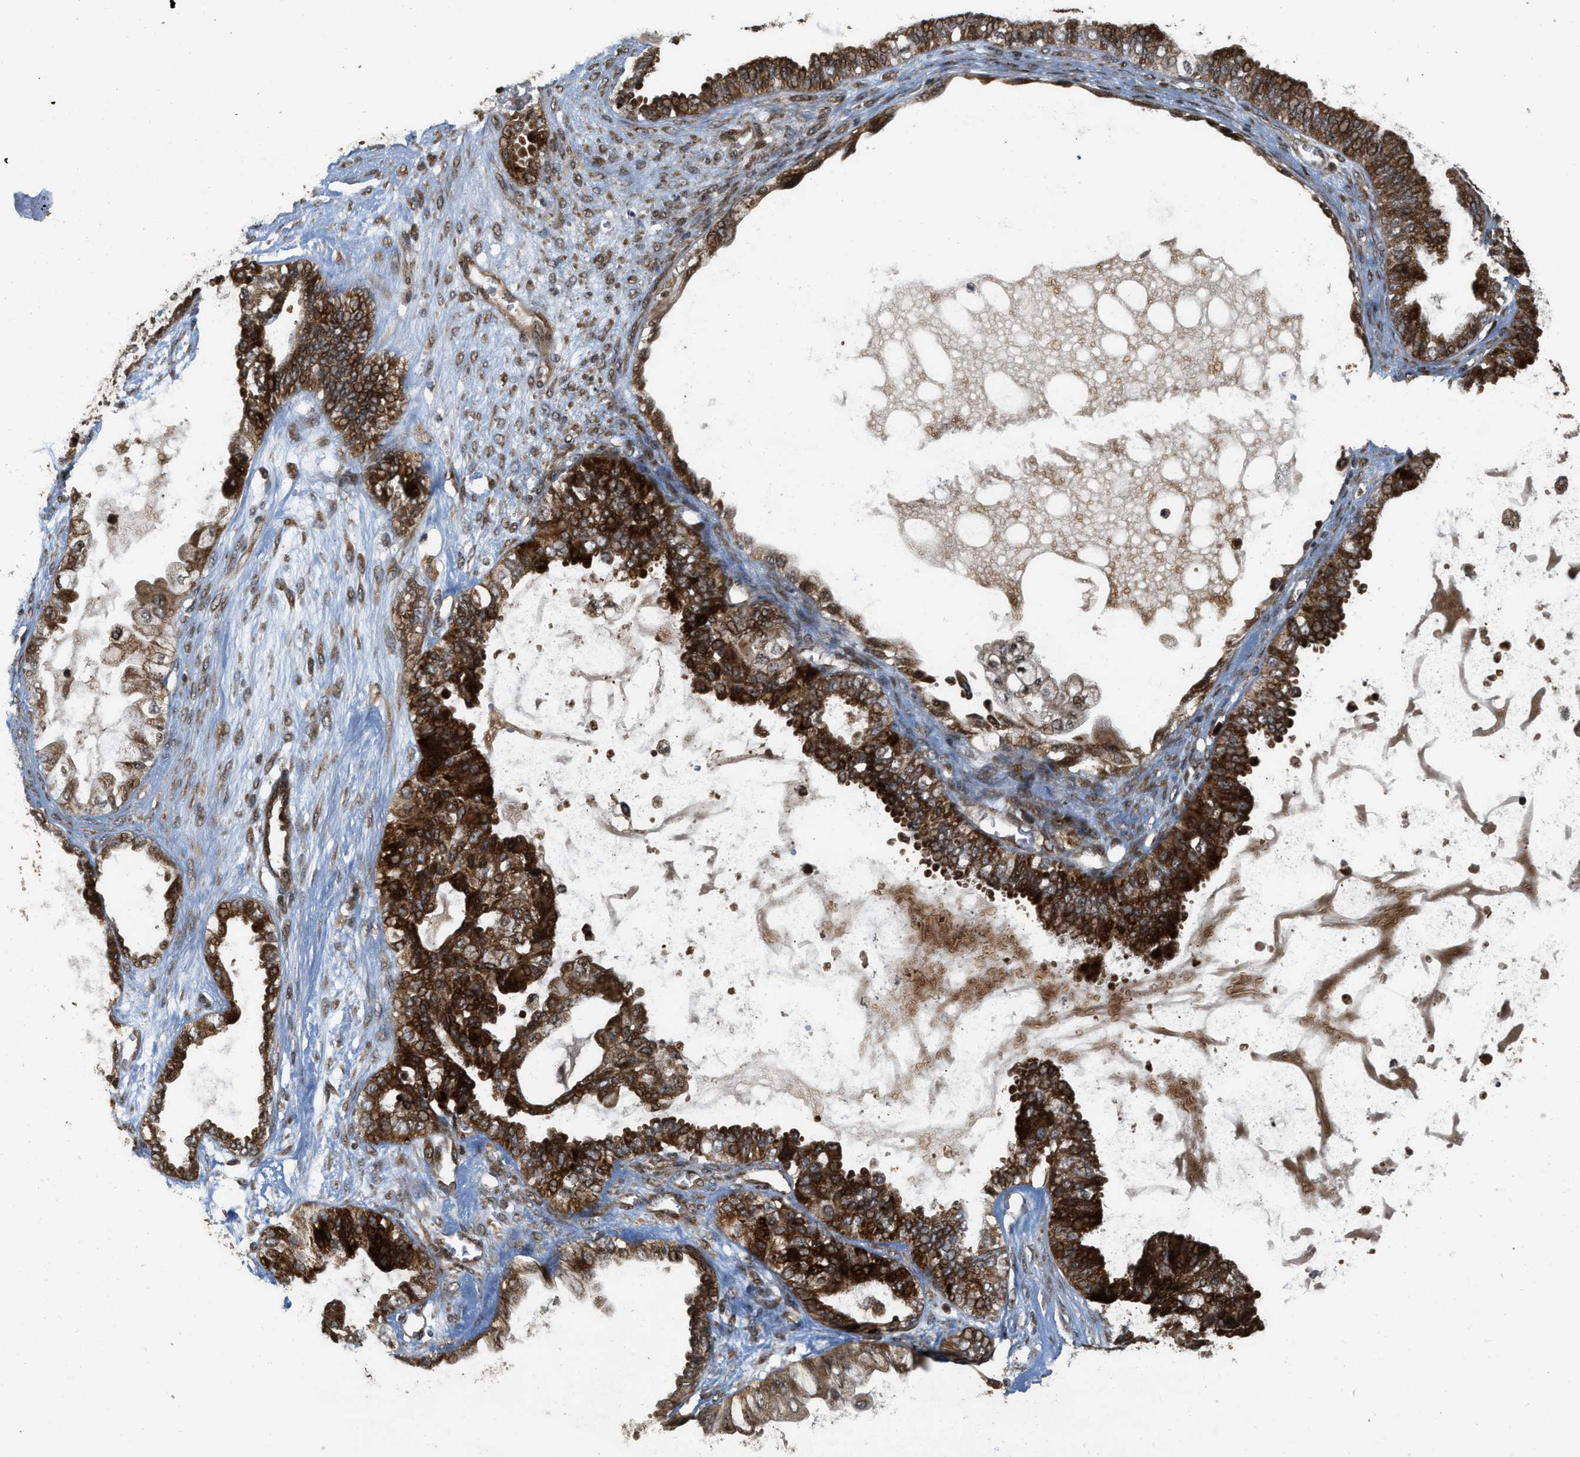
{"staining": {"intensity": "strong", "quantity": ">75%", "location": "cytoplasmic/membranous,nuclear"}, "tissue": "ovarian cancer", "cell_type": "Tumor cells", "image_type": "cancer", "snomed": [{"axis": "morphology", "description": "Carcinoma, NOS"}, {"axis": "morphology", "description": "Carcinoma, endometroid"}, {"axis": "topography", "description": "Ovary"}], "caption": "Immunohistochemistry histopathology image of neoplastic tissue: ovarian cancer (endometroid carcinoma) stained using IHC shows high levels of strong protein expression localized specifically in the cytoplasmic/membranous and nuclear of tumor cells, appearing as a cytoplasmic/membranous and nuclear brown color.", "gene": "ELP2", "patient": {"sex": "female", "age": 50}}